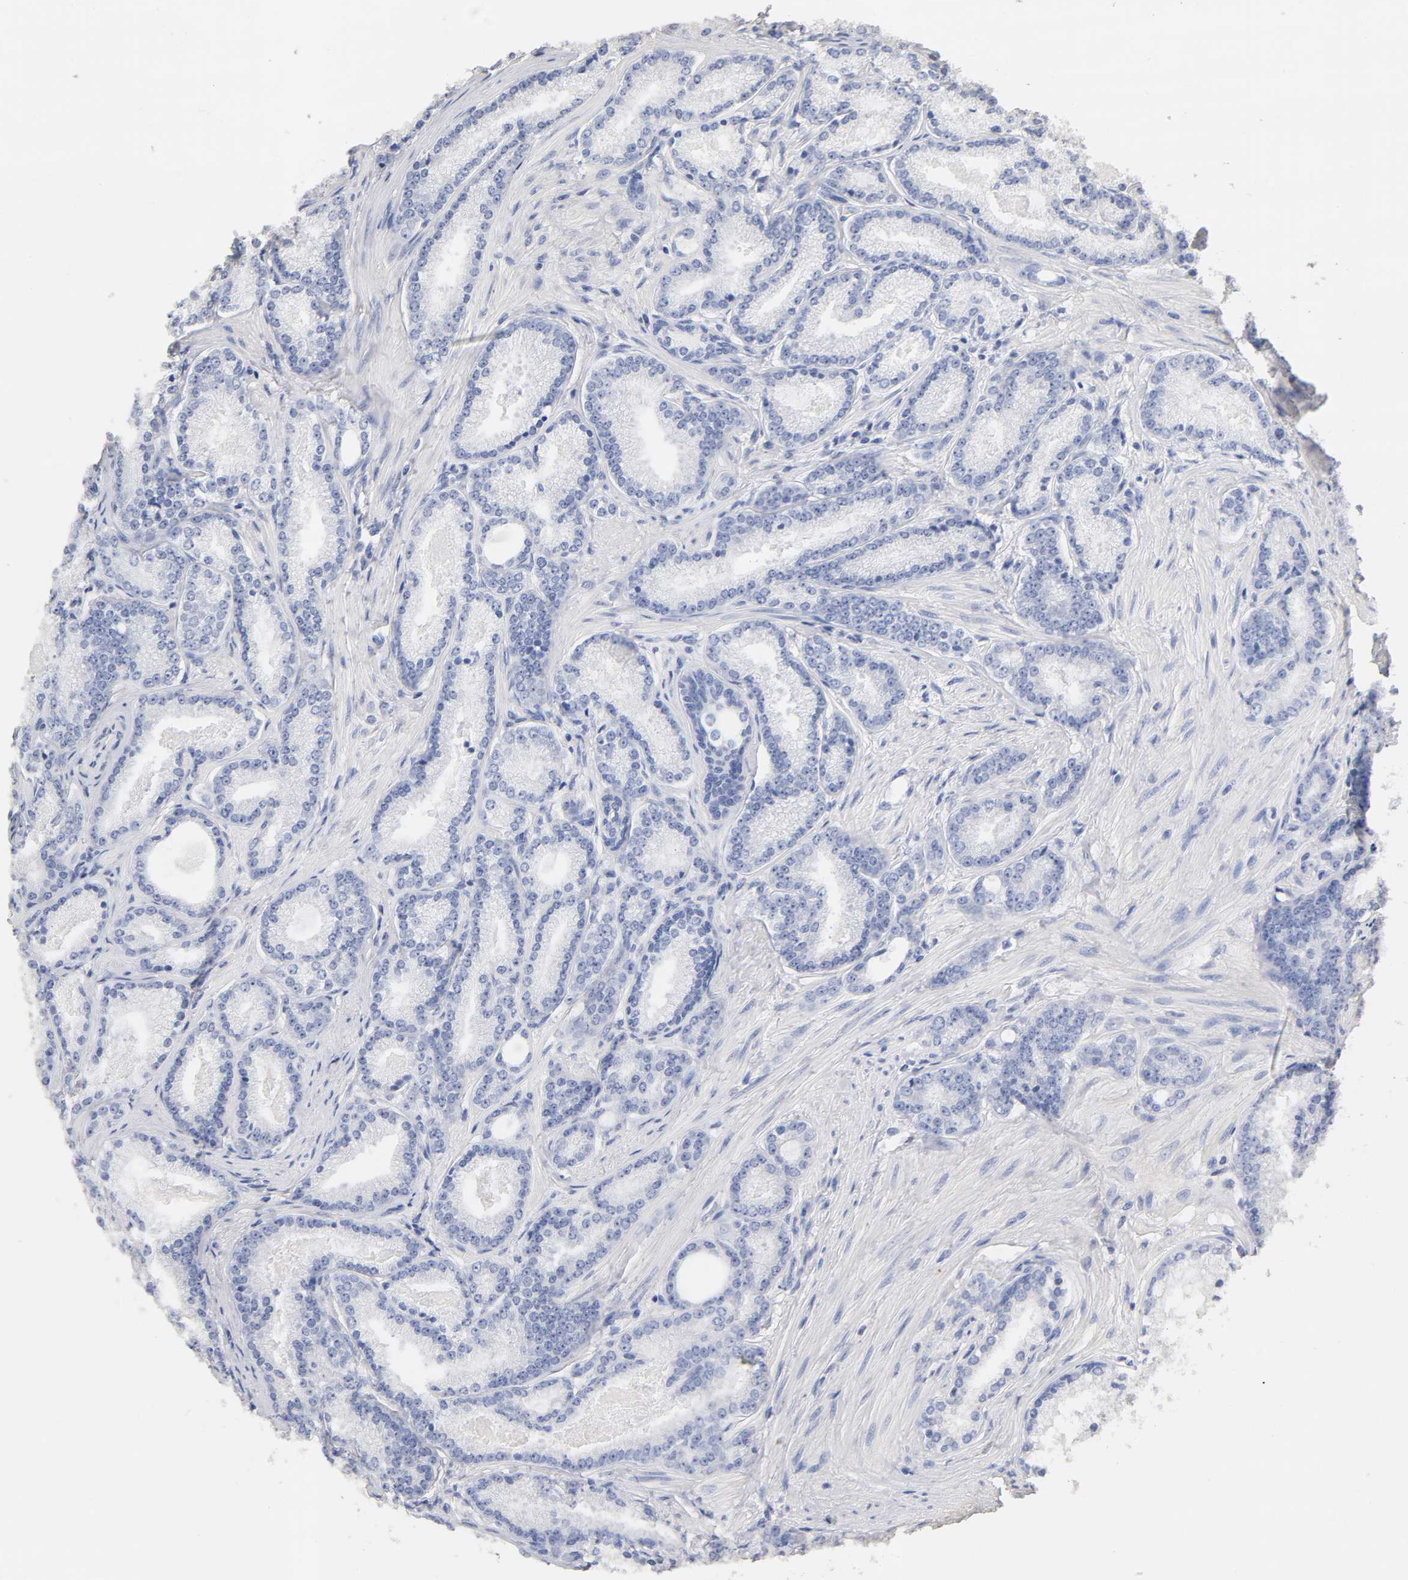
{"staining": {"intensity": "negative", "quantity": "none", "location": "none"}, "tissue": "prostate cancer", "cell_type": "Tumor cells", "image_type": "cancer", "snomed": [{"axis": "morphology", "description": "Adenocarcinoma, Low grade"}, {"axis": "topography", "description": "Prostate"}], "caption": "Immunohistochemistry (IHC) image of neoplastic tissue: human prostate cancer stained with DAB displays no significant protein expression in tumor cells.", "gene": "VSIG4", "patient": {"sex": "male", "age": 71}}